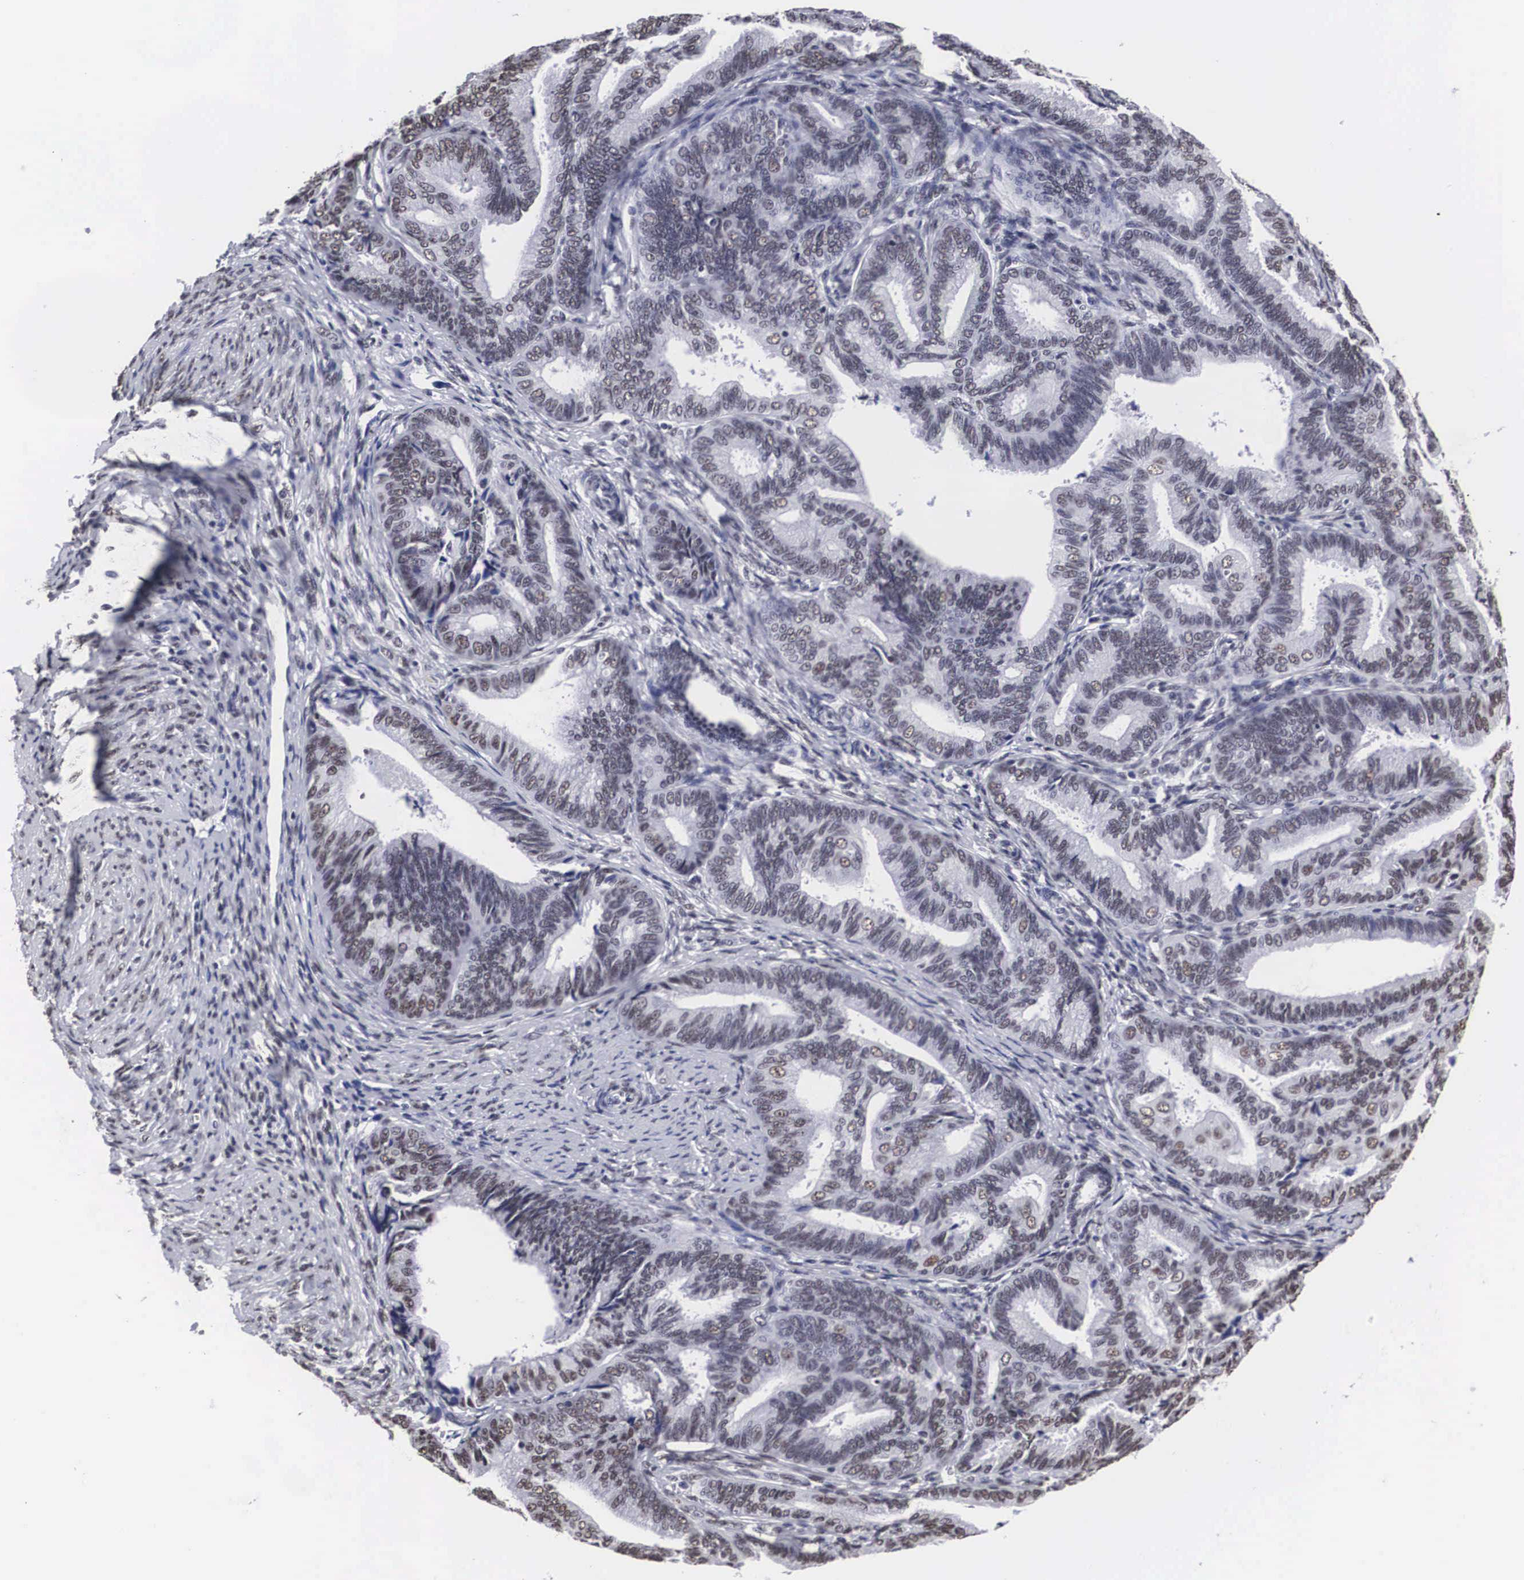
{"staining": {"intensity": "weak", "quantity": "25%-75%", "location": "nuclear"}, "tissue": "endometrial cancer", "cell_type": "Tumor cells", "image_type": "cancer", "snomed": [{"axis": "morphology", "description": "Adenocarcinoma, NOS"}, {"axis": "topography", "description": "Endometrium"}], "caption": "Immunohistochemistry (IHC) micrograph of neoplastic tissue: endometrial cancer stained using immunohistochemistry demonstrates low levels of weak protein expression localized specifically in the nuclear of tumor cells, appearing as a nuclear brown color.", "gene": "ACIN1", "patient": {"sex": "female", "age": 63}}